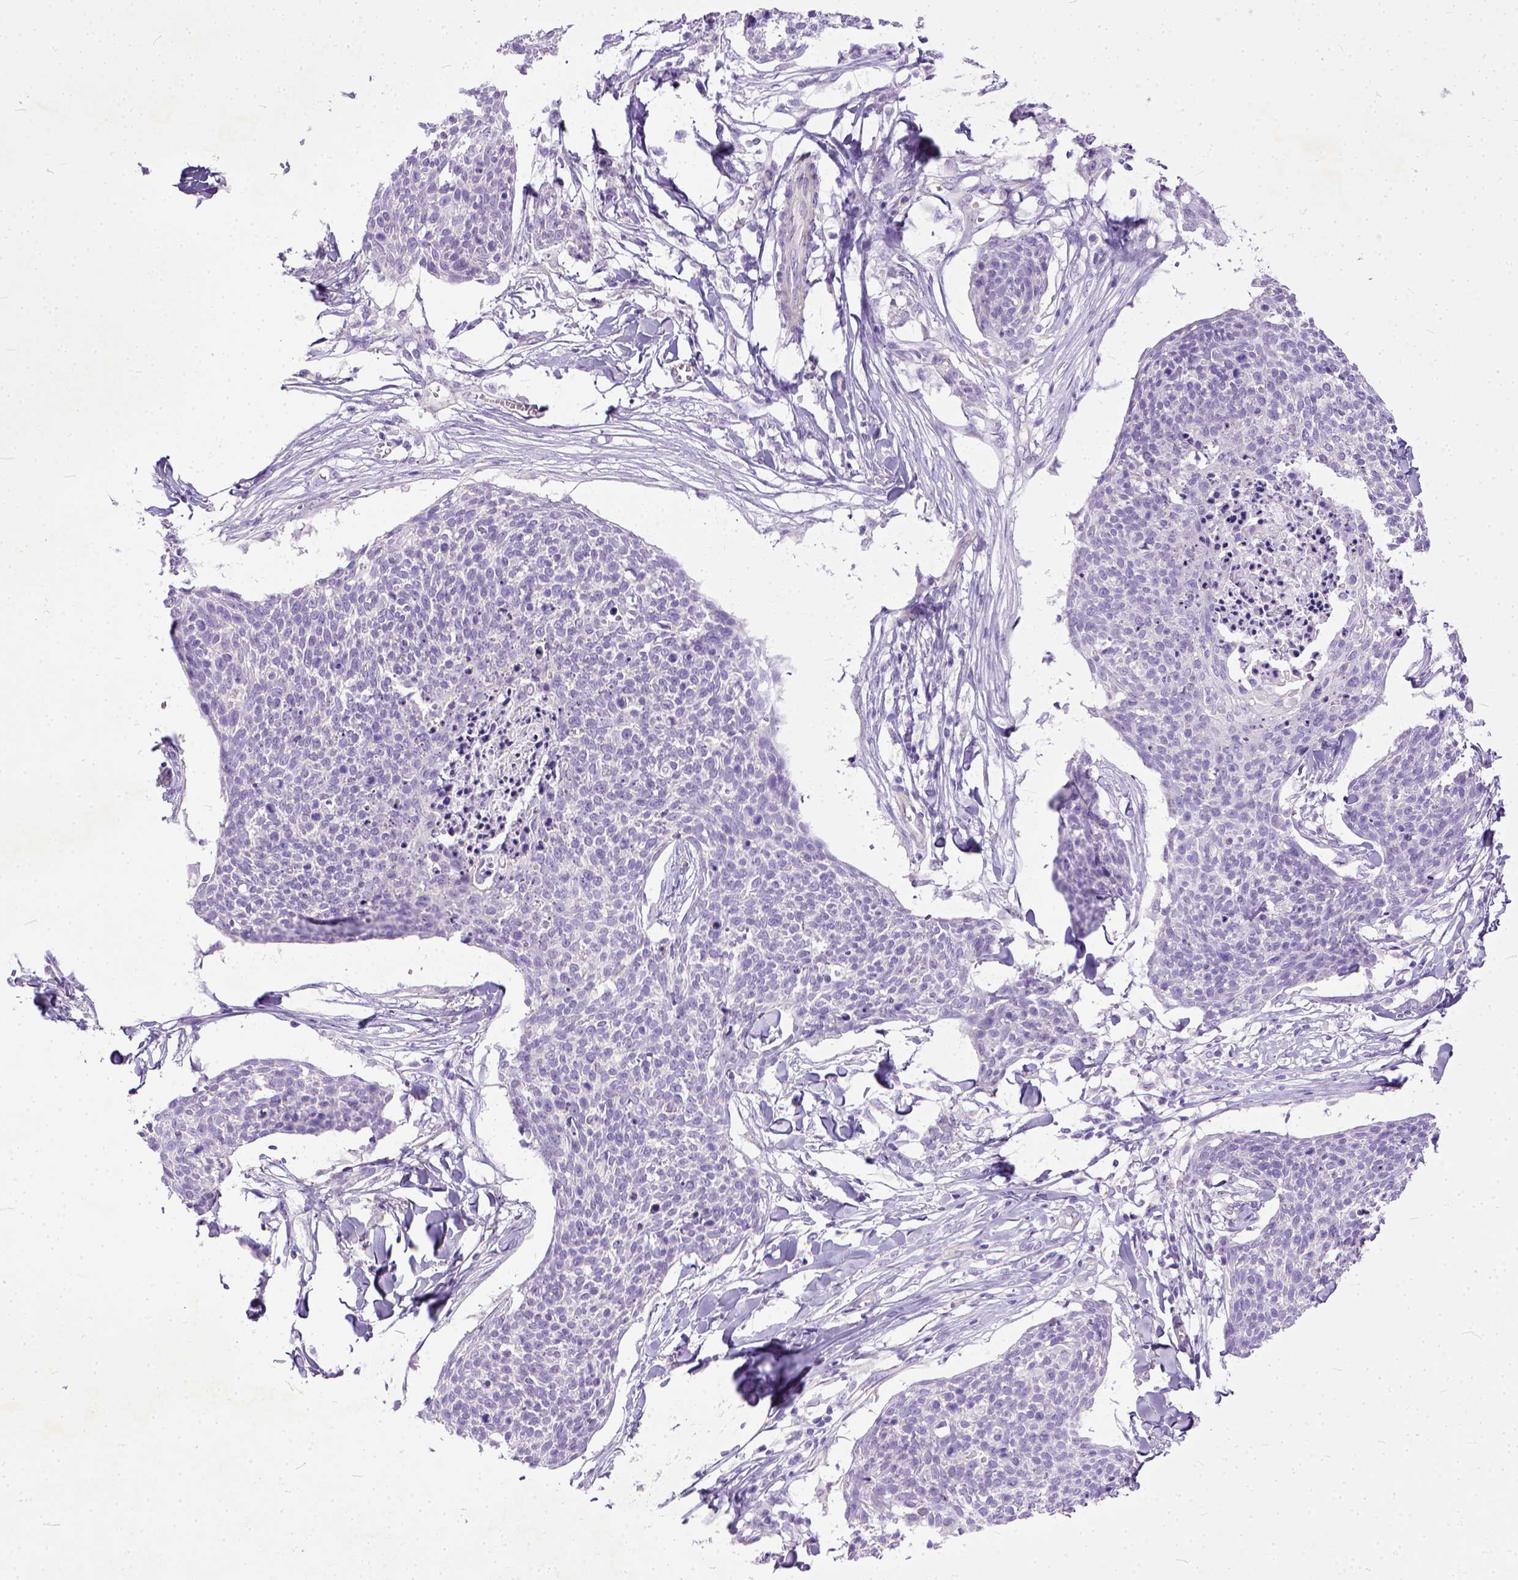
{"staining": {"intensity": "negative", "quantity": "none", "location": "none"}, "tissue": "skin cancer", "cell_type": "Tumor cells", "image_type": "cancer", "snomed": [{"axis": "morphology", "description": "Squamous cell carcinoma, NOS"}, {"axis": "topography", "description": "Skin"}, {"axis": "topography", "description": "Vulva"}], "caption": "High magnification brightfield microscopy of skin cancer (squamous cell carcinoma) stained with DAB (brown) and counterstained with hematoxylin (blue): tumor cells show no significant expression.", "gene": "ADGRF1", "patient": {"sex": "female", "age": 75}}